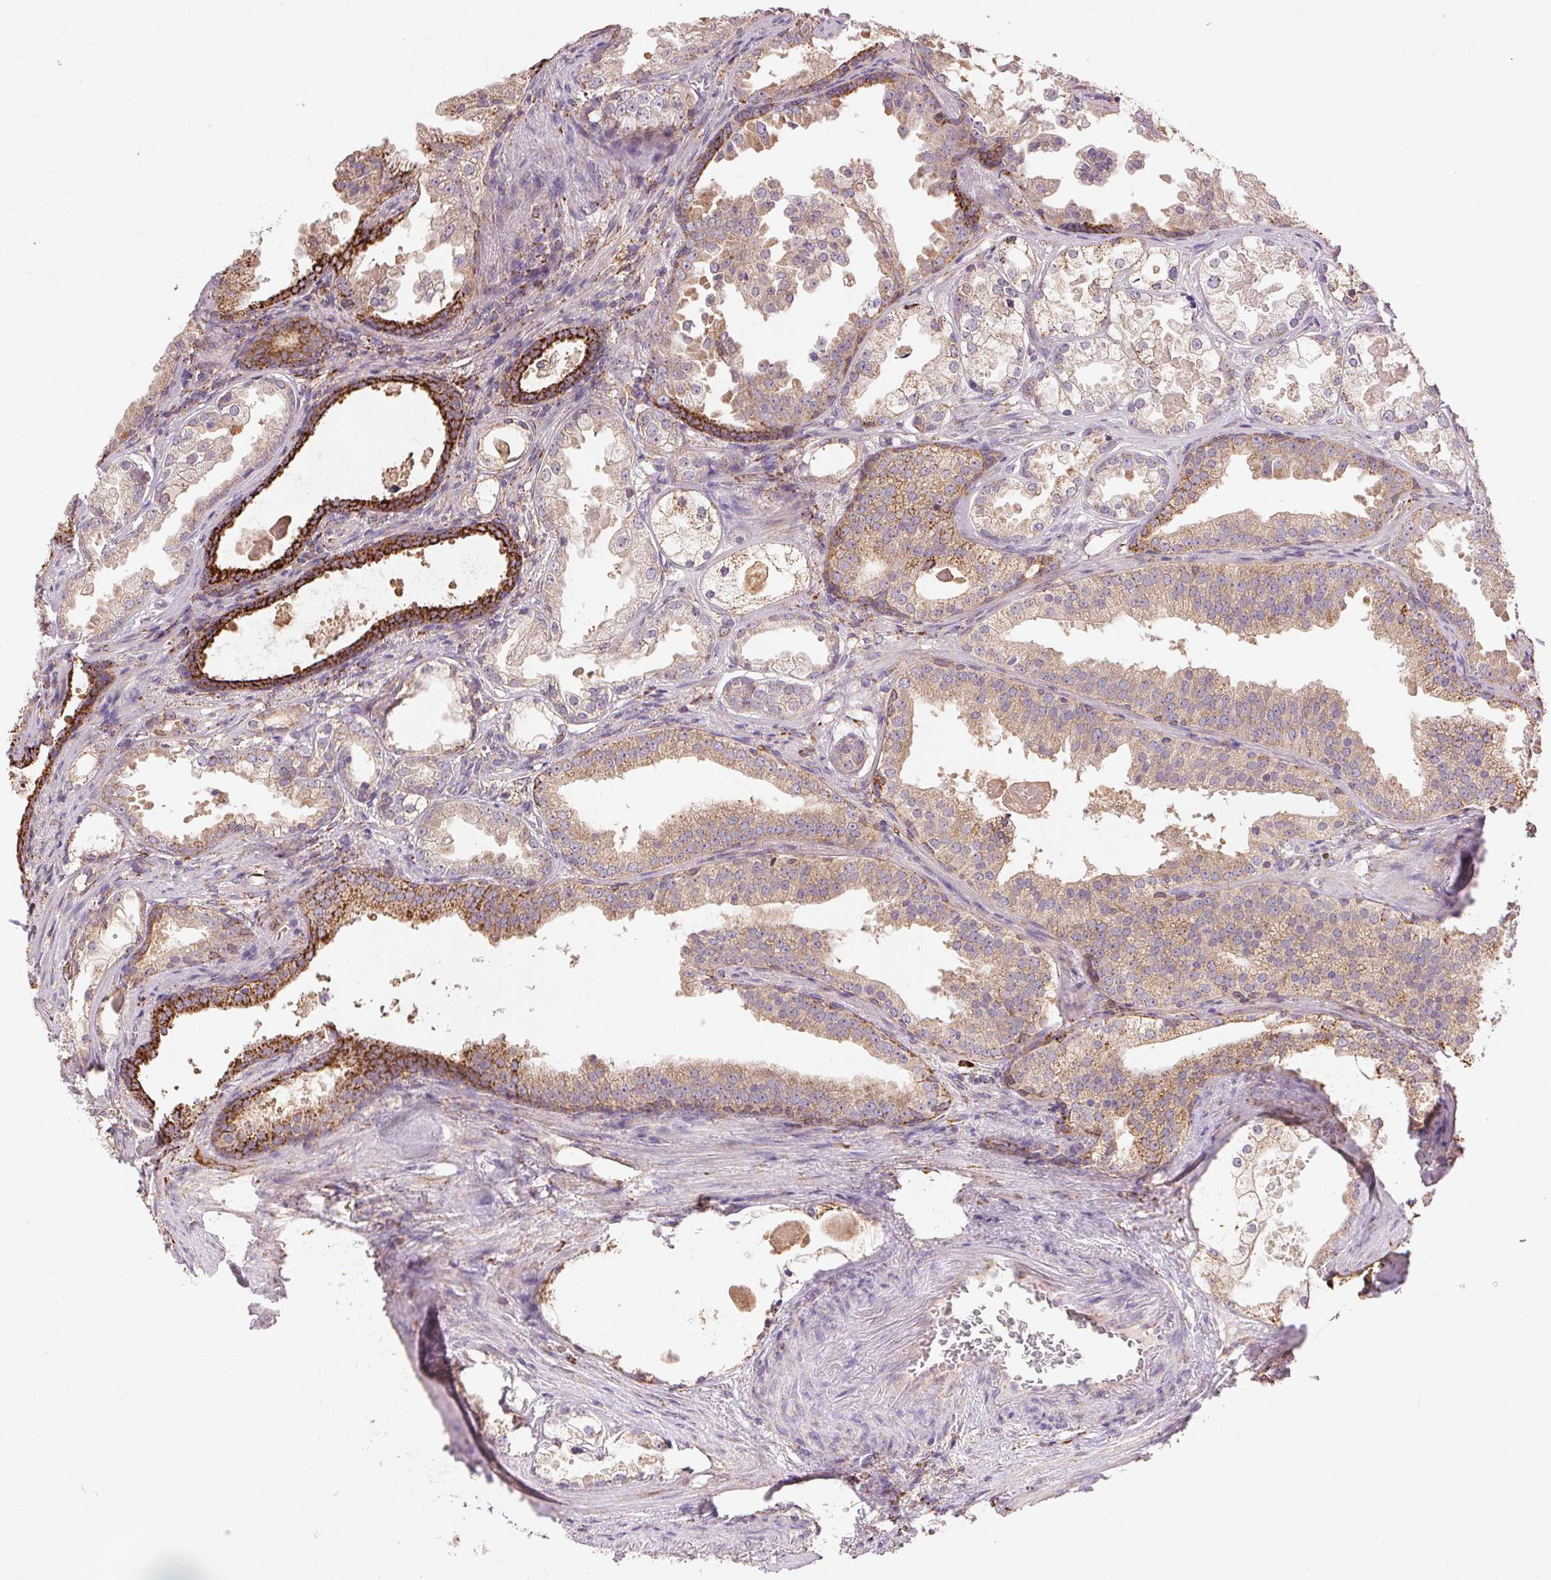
{"staining": {"intensity": "moderate", "quantity": ">75%", "location": "cytoplasmic/membranous"}, "tissue": "prostate cancer", "cell_type": "Tumor cells", "image_type": "cancer", "snomed": [{"axis": "morphology", "description": "Adenocarcinoma, Low grade"}, {"axis": "topography", "description": "Prostate"}], "caption": "A histopathology image of prostate adenocarcinoma (low-grade) stained for a protein shows moderate cytoplasmic/membranous brown staining in tumor cells.", "gene": "FNBP1L", "patient": {"sex": "male", "age": 65}}